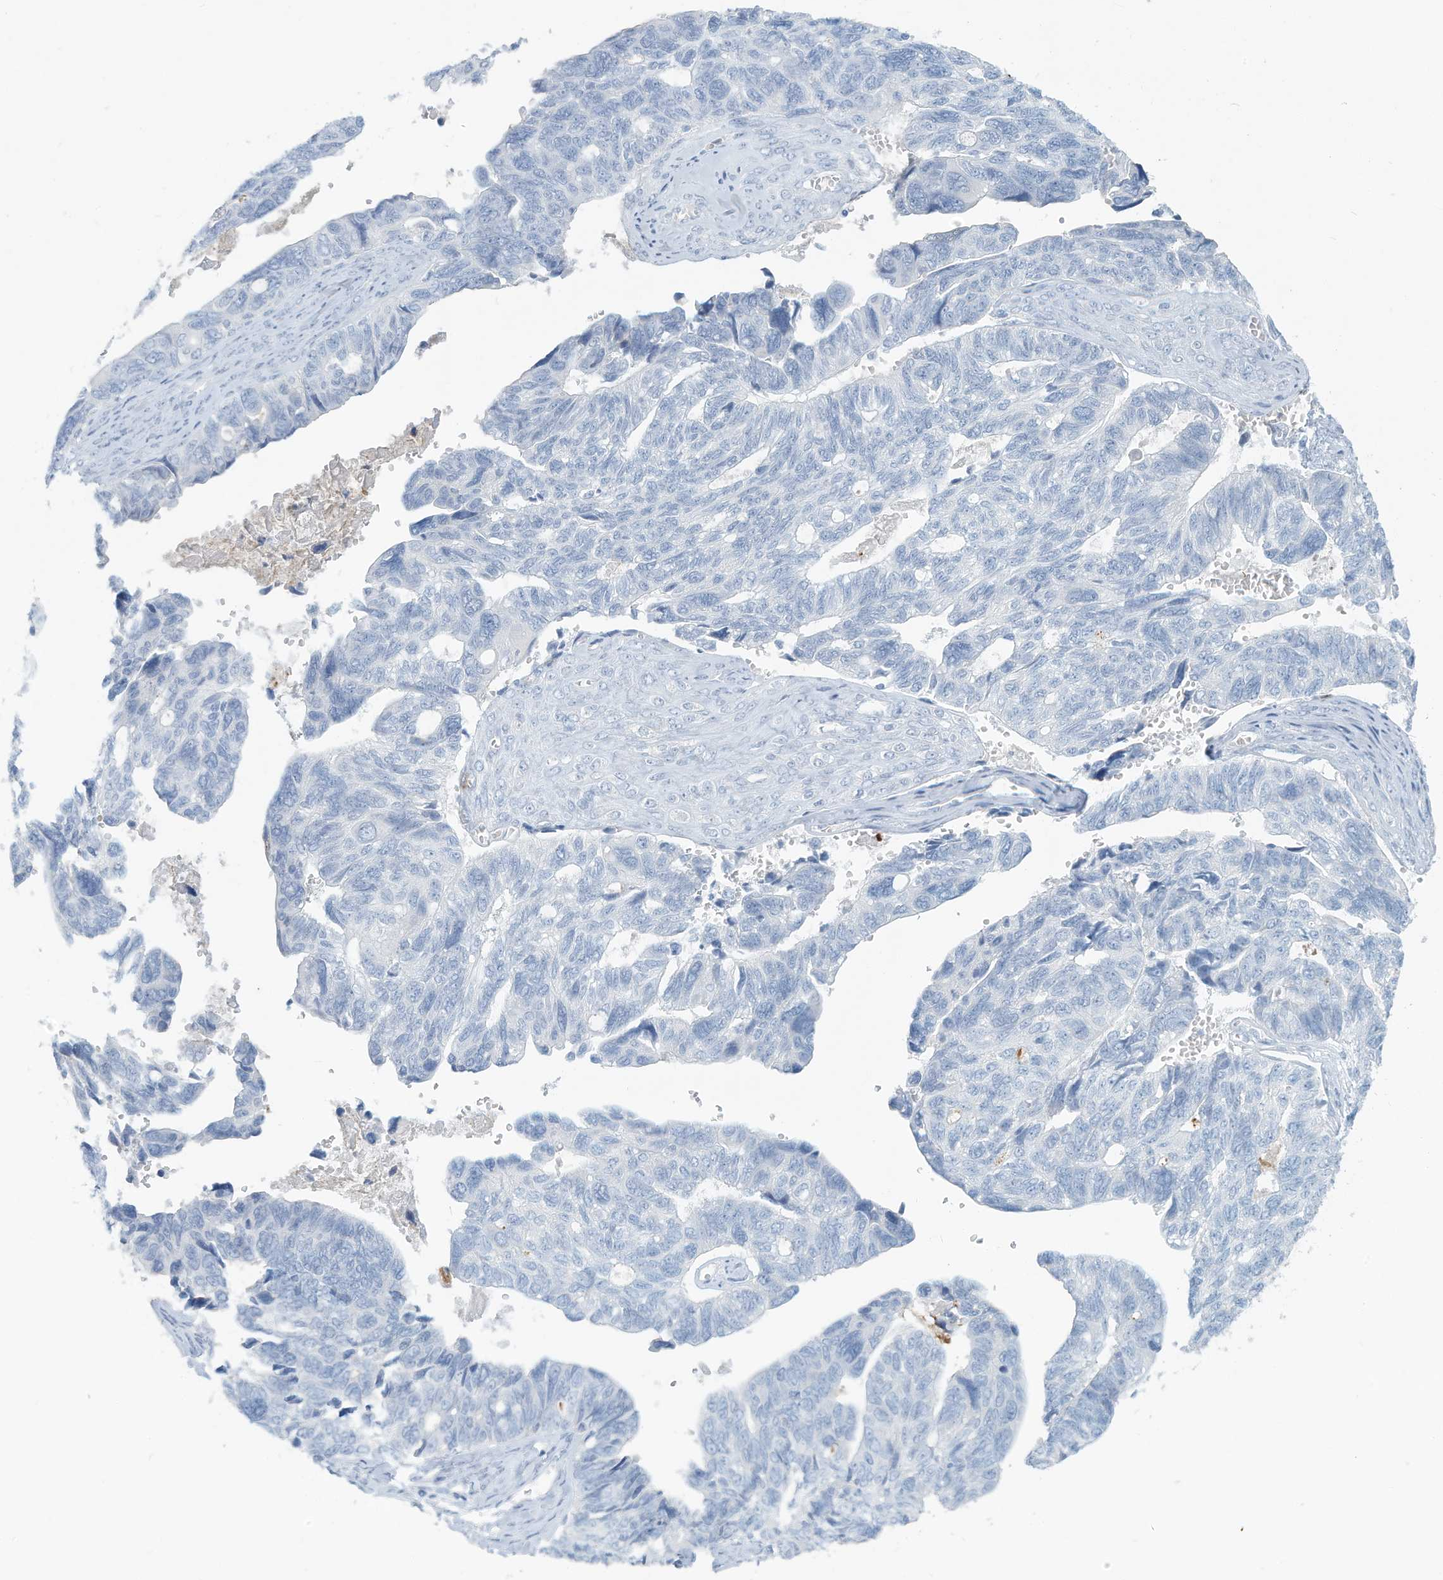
{"staining": {"intensity": "negative", "quantity": "none", "location": "none"}, "tissue": "ovarian cancer", "cell_type": "Tumor cells", "image_type": "cancer", "snomed": [{"axis": "morphology", "description": "Cystadenocarcinoma, serous, NOS"}, {"axis": "topography", "description": "Ovary"}], "caption": "Tumor cells show no significant positivity in serous cystadenocarcinoma (ovarian).", "gene": "ERI2", "patient": {"sex": "female", "age": 79}}